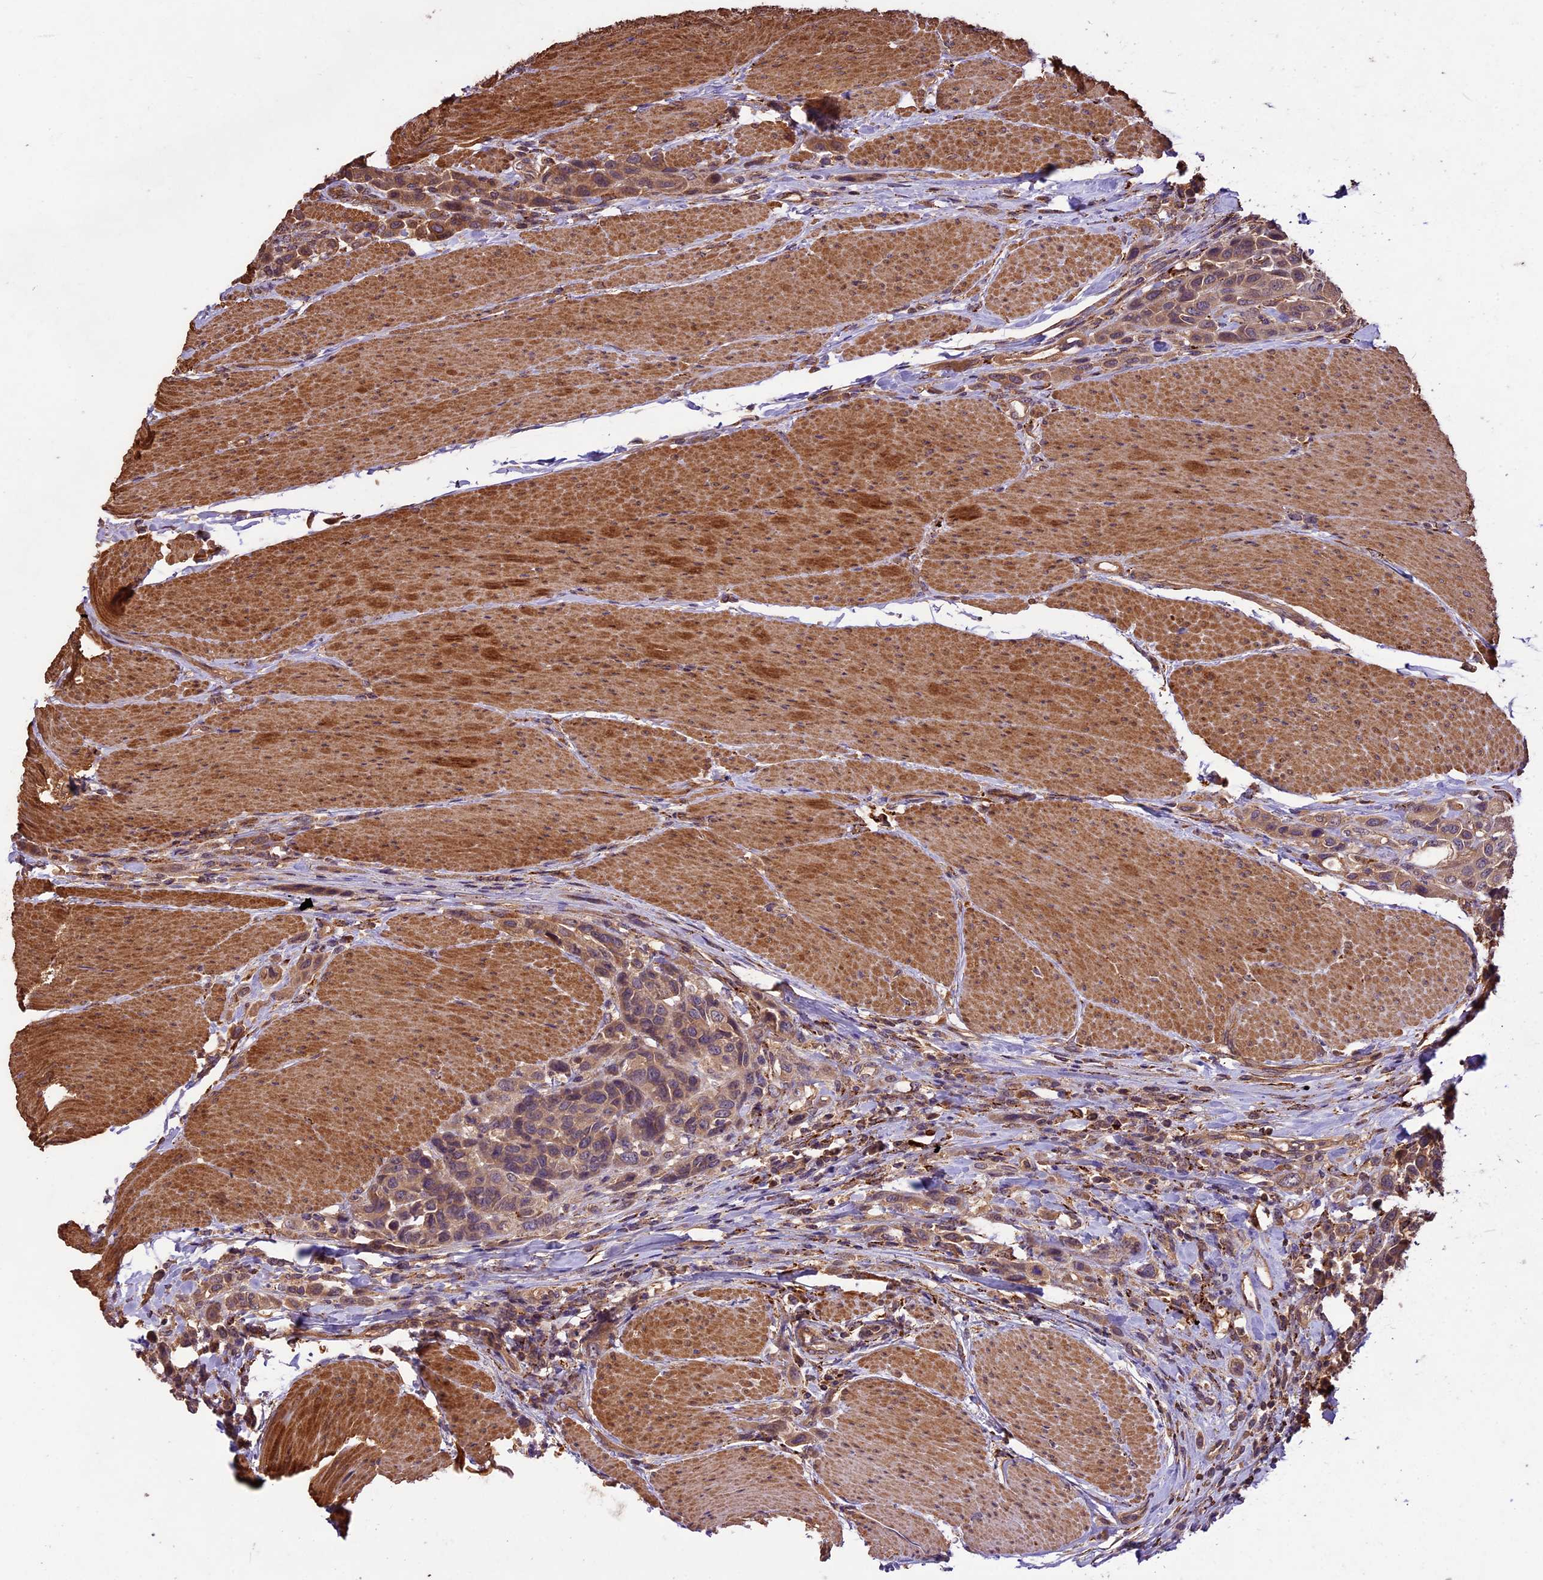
{"staining": {"intensity": "weak", "quantity": ">75%", "location": "cytoplasmic/membranous"}, "tissue": "urothelial cancer", "cell_type": "Tumor cells", "image_type": "cancer", "snomed": [{"axis": "morphology", "description": "Urothelial carcinoma, High grade"}, {"axis": "topography", "description": "Urinary bladder"}], "caption": "Protein analysis of high-grade urothelial carcinoma tissue exhibits weak cytoplasmic/membranous expression in approximately >75% of tumor cells.", "gene": "CRLF1", "patient": {"sex": "male", "age": 50}}